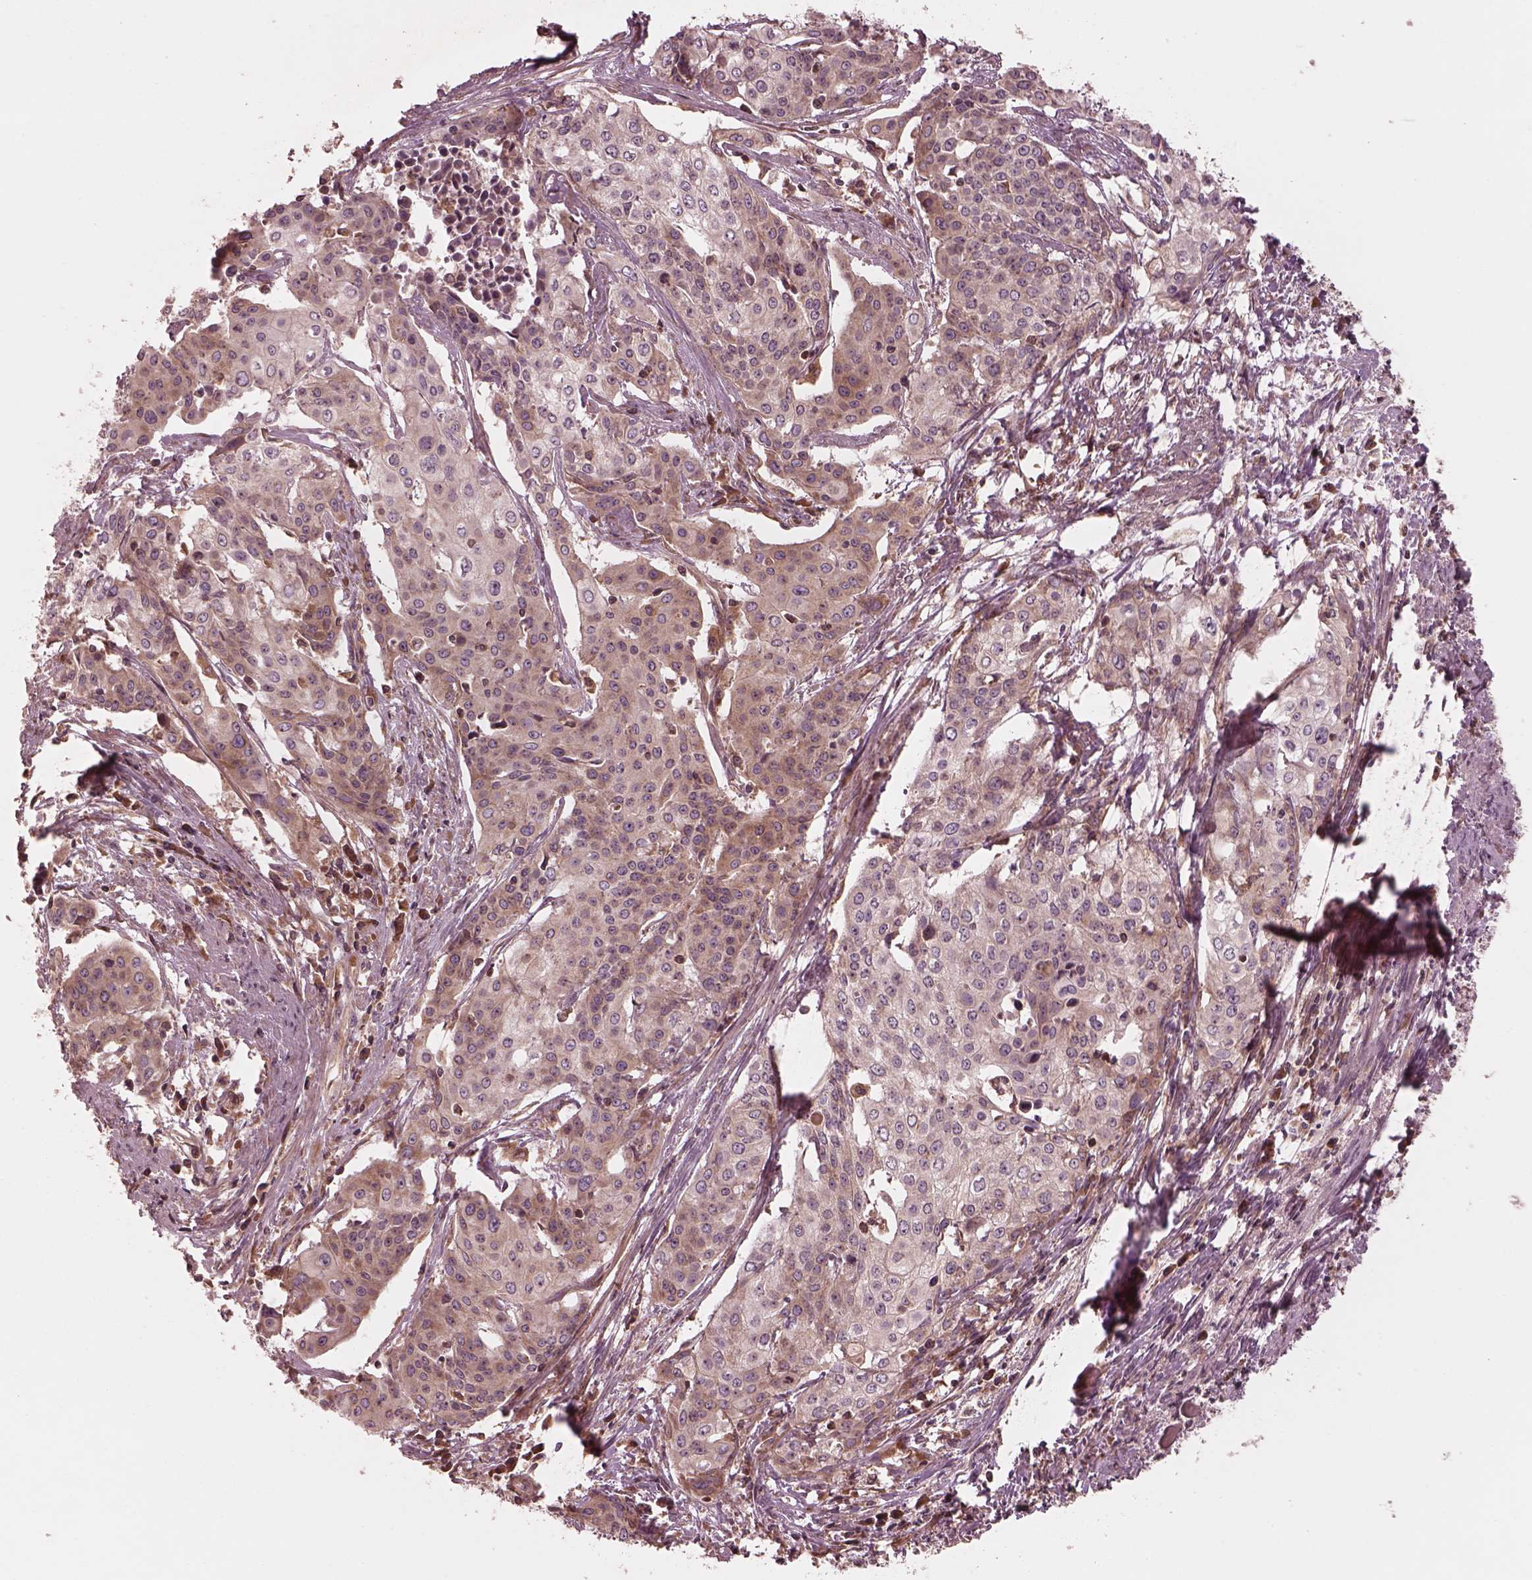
{"staining": {"intensity": "weak", "quantity": "25%-75%", "location": "cytoplasmic/membranous"}, "tissue": "cervical cancer", "cell_type": "Tumor cells", "image_type": "cancer", "snomed": [{"axis": "morphology", "description": "Squamous cell carcinoma, NOS"}, {"axis": "topography", "description": "Cervix"}], "caption": "DAB immunohistochemical staining of cervical cancer exhibits weak cytoplasmic/membranous protein staining in about 25%-75% of tumor cells. (Brightfield microscopy of DAB IHC at high magnification).", "gene": "PIK3R2", "patient": {"sex": "female", "age": 39}}